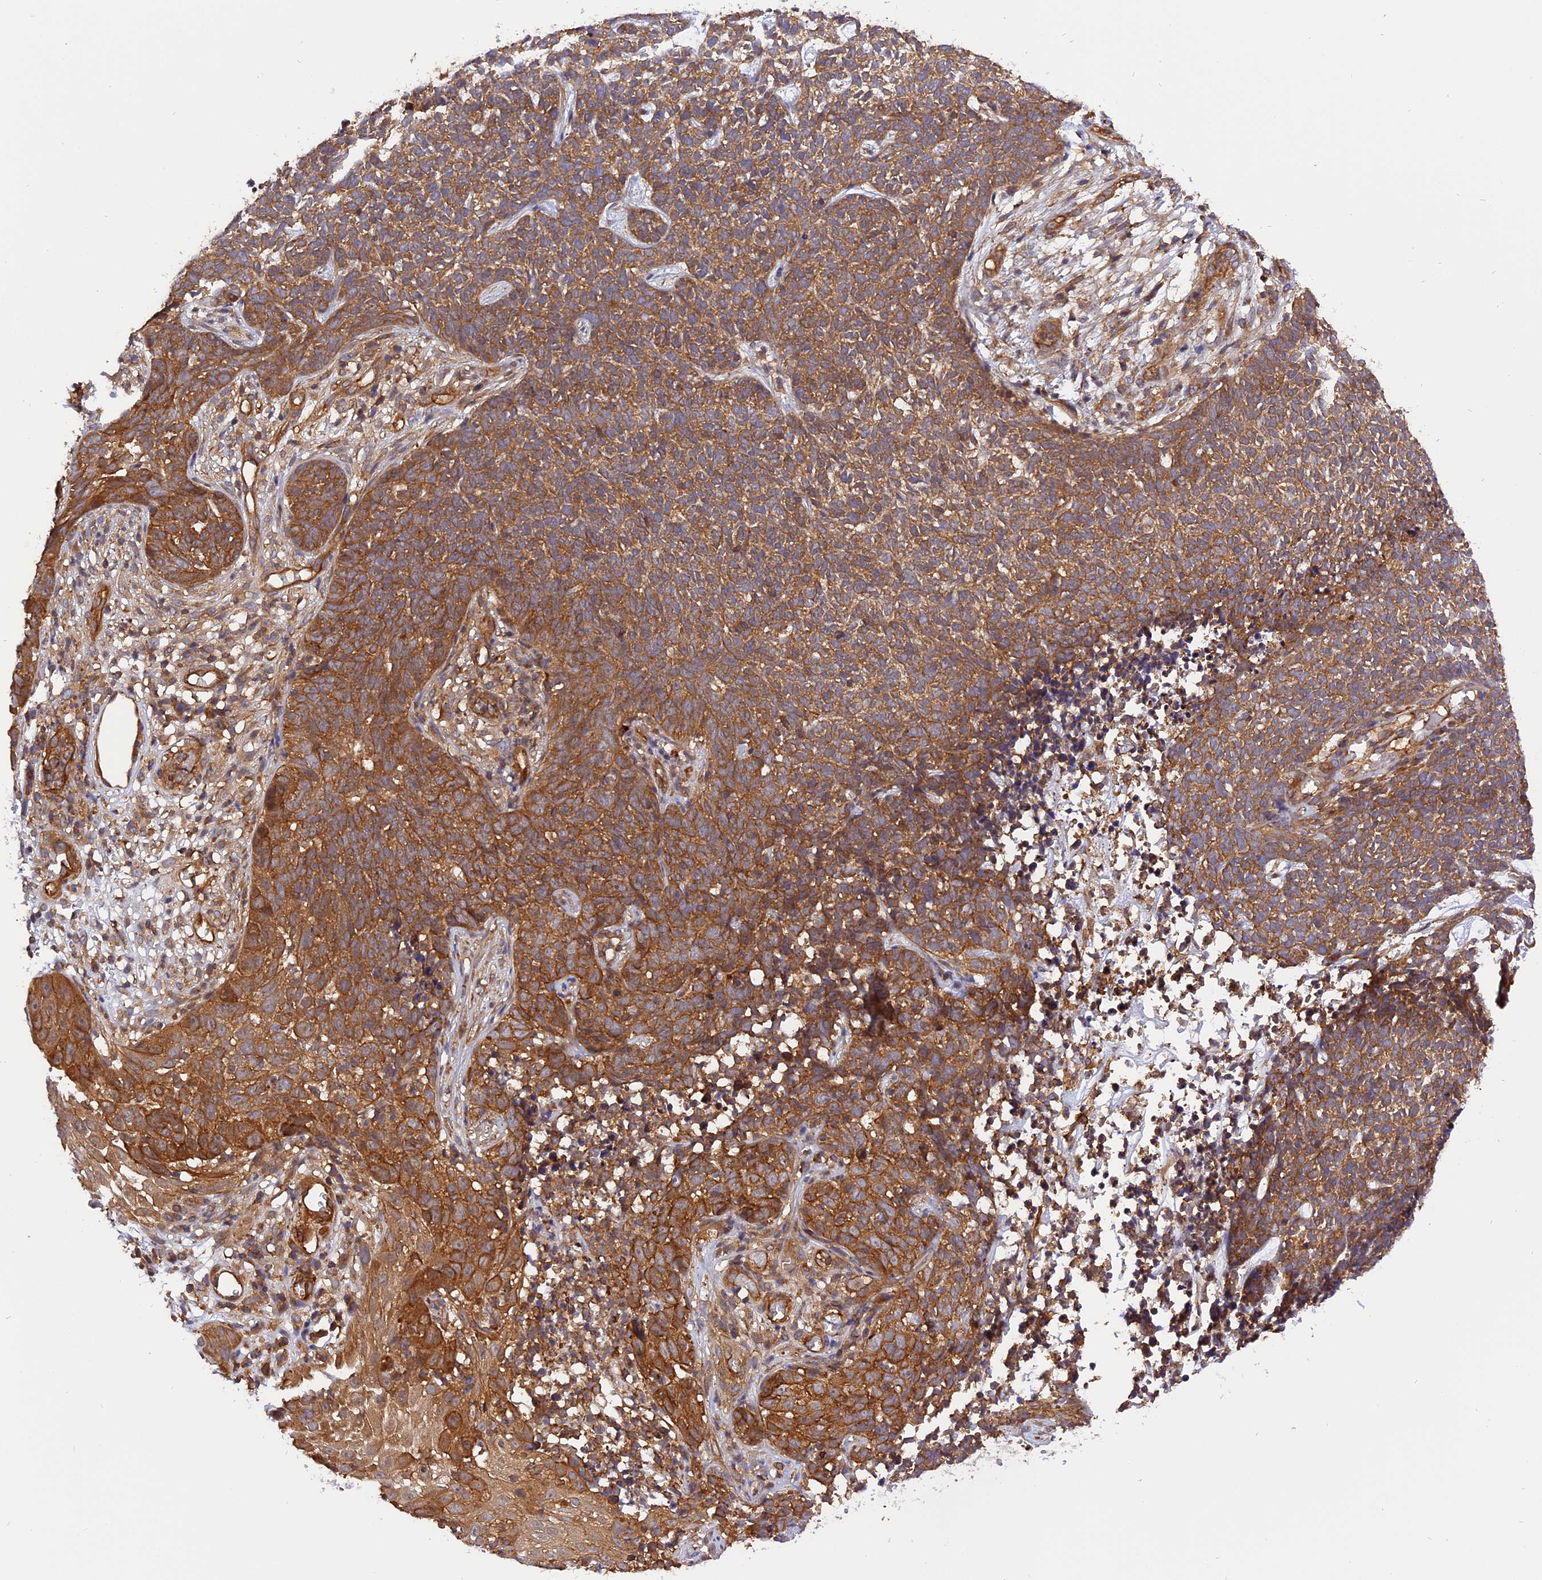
{"staining": {"intensity": "moderate", "quantity": ">75%", "location": "cytoplasmic/membranous"}, "tissue": "skin cancer", "cell_type": "Tumor cells", "image_type": "cancer", "snomed": [{"axis": "morphology", "description": "Basal cell carcinoma"}, {"axis": "topography", "description": "Skin"}], "caption": "Human basal cell carcinoma (skin) stained with a brown dye shows moderate cytoplasmic/membranous positive expression in approximately >75% of tumor cells.", "gene": "C5orf22", "patient": {"sex": "female", "age": 84}}